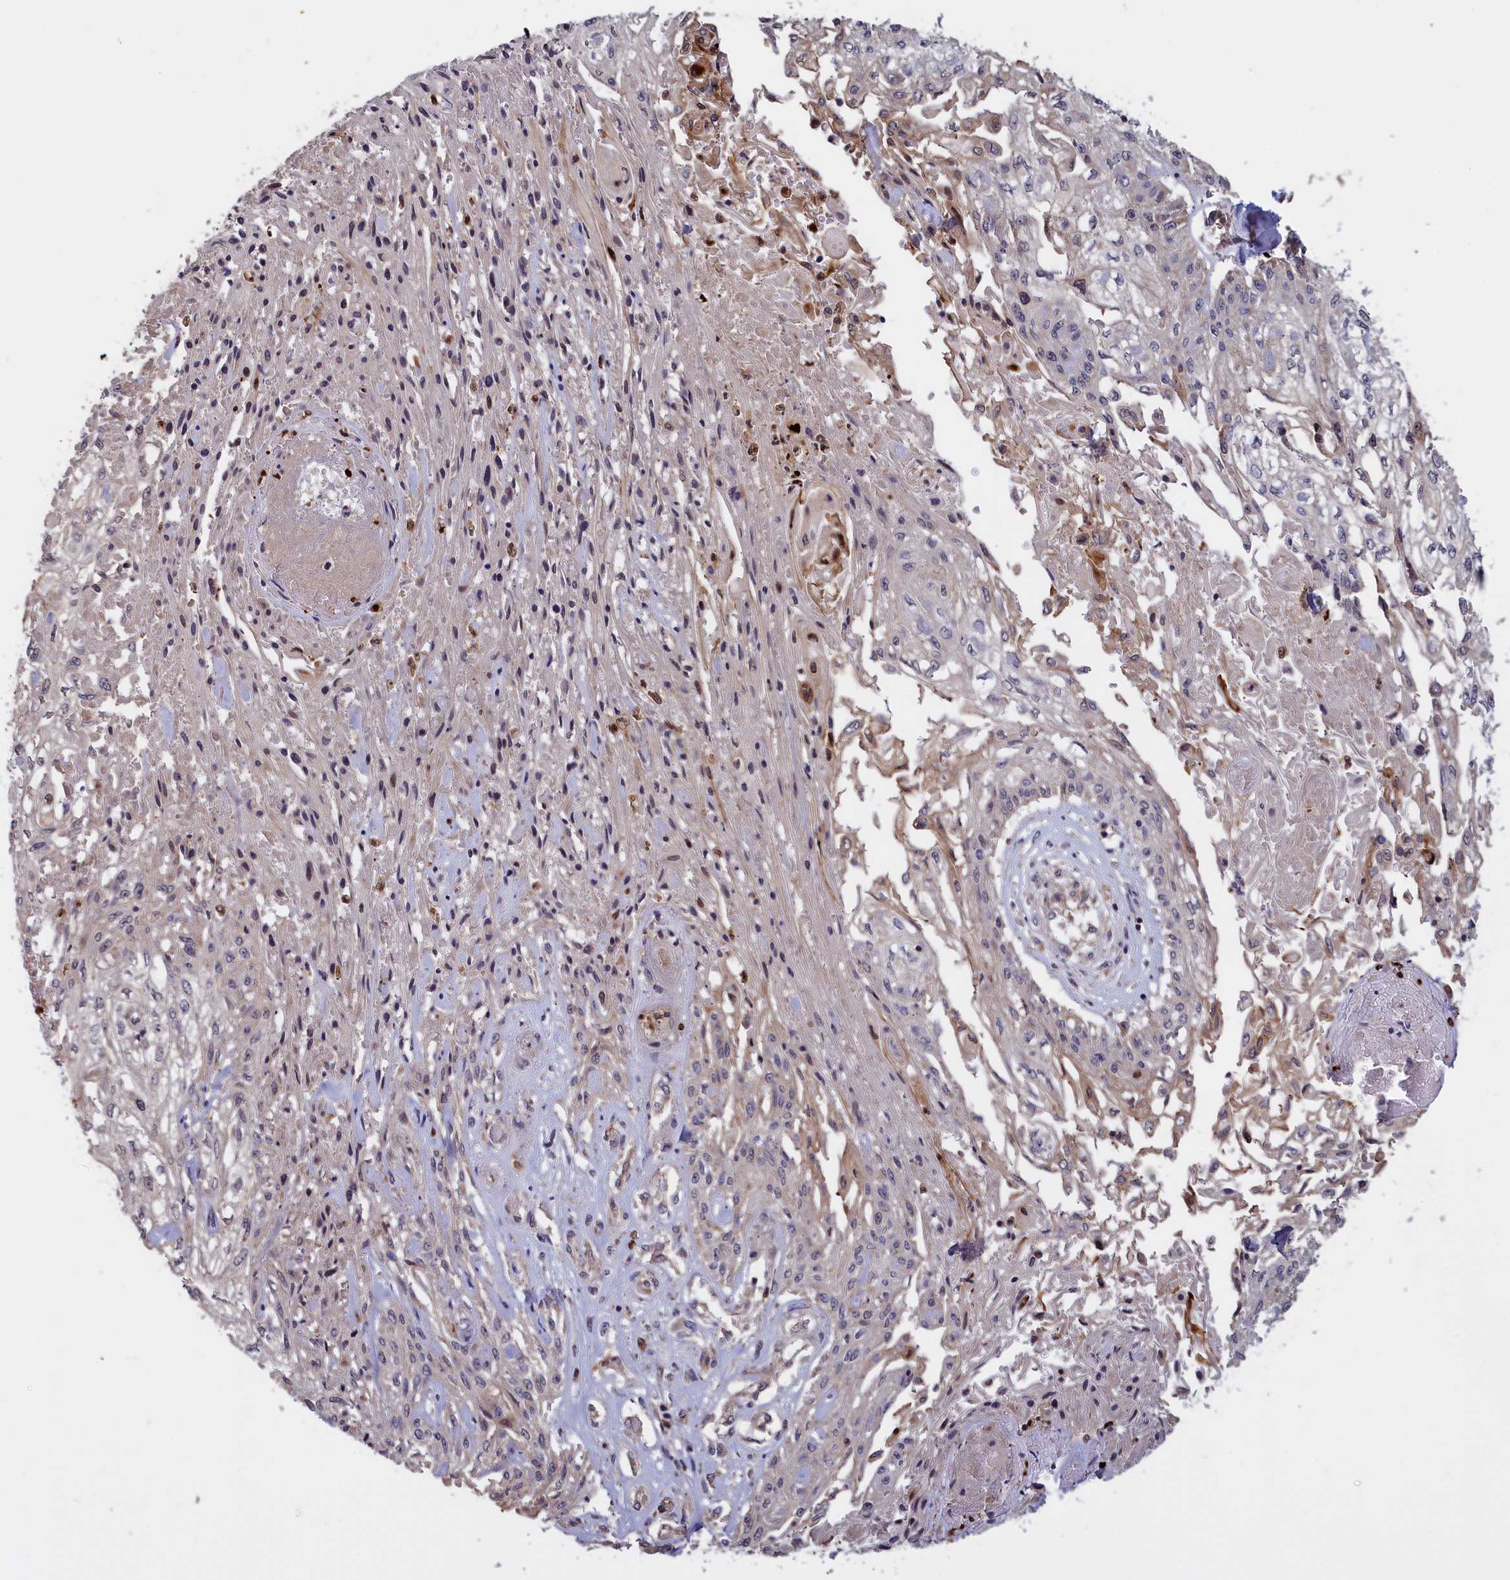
{"staining": {"intensity": "weak", "quantity": "<25%", "location": "cytoplasmic/membranous"}, "tissue": "skin cancer", "cell_type": "Tumor cells", "image_type": "cancer", "snomed": [{"axis": "morphology", "description": "Squamous cell carcinoma, NOS"}, {"axis": "morphology", "description": "Squamous cell carcinoma, metastatic, NOS"}, {"axis": "topography", "description": "Skin"}, {"axis": "topography", "description": "Lymph node"}], "caption": "Micrograph shows no significant protein positivity in tumor cells of skin squamous cell carcinoma.", "gene": "EPB41L4B", "patient": {"sex": "male", "age": 75}}